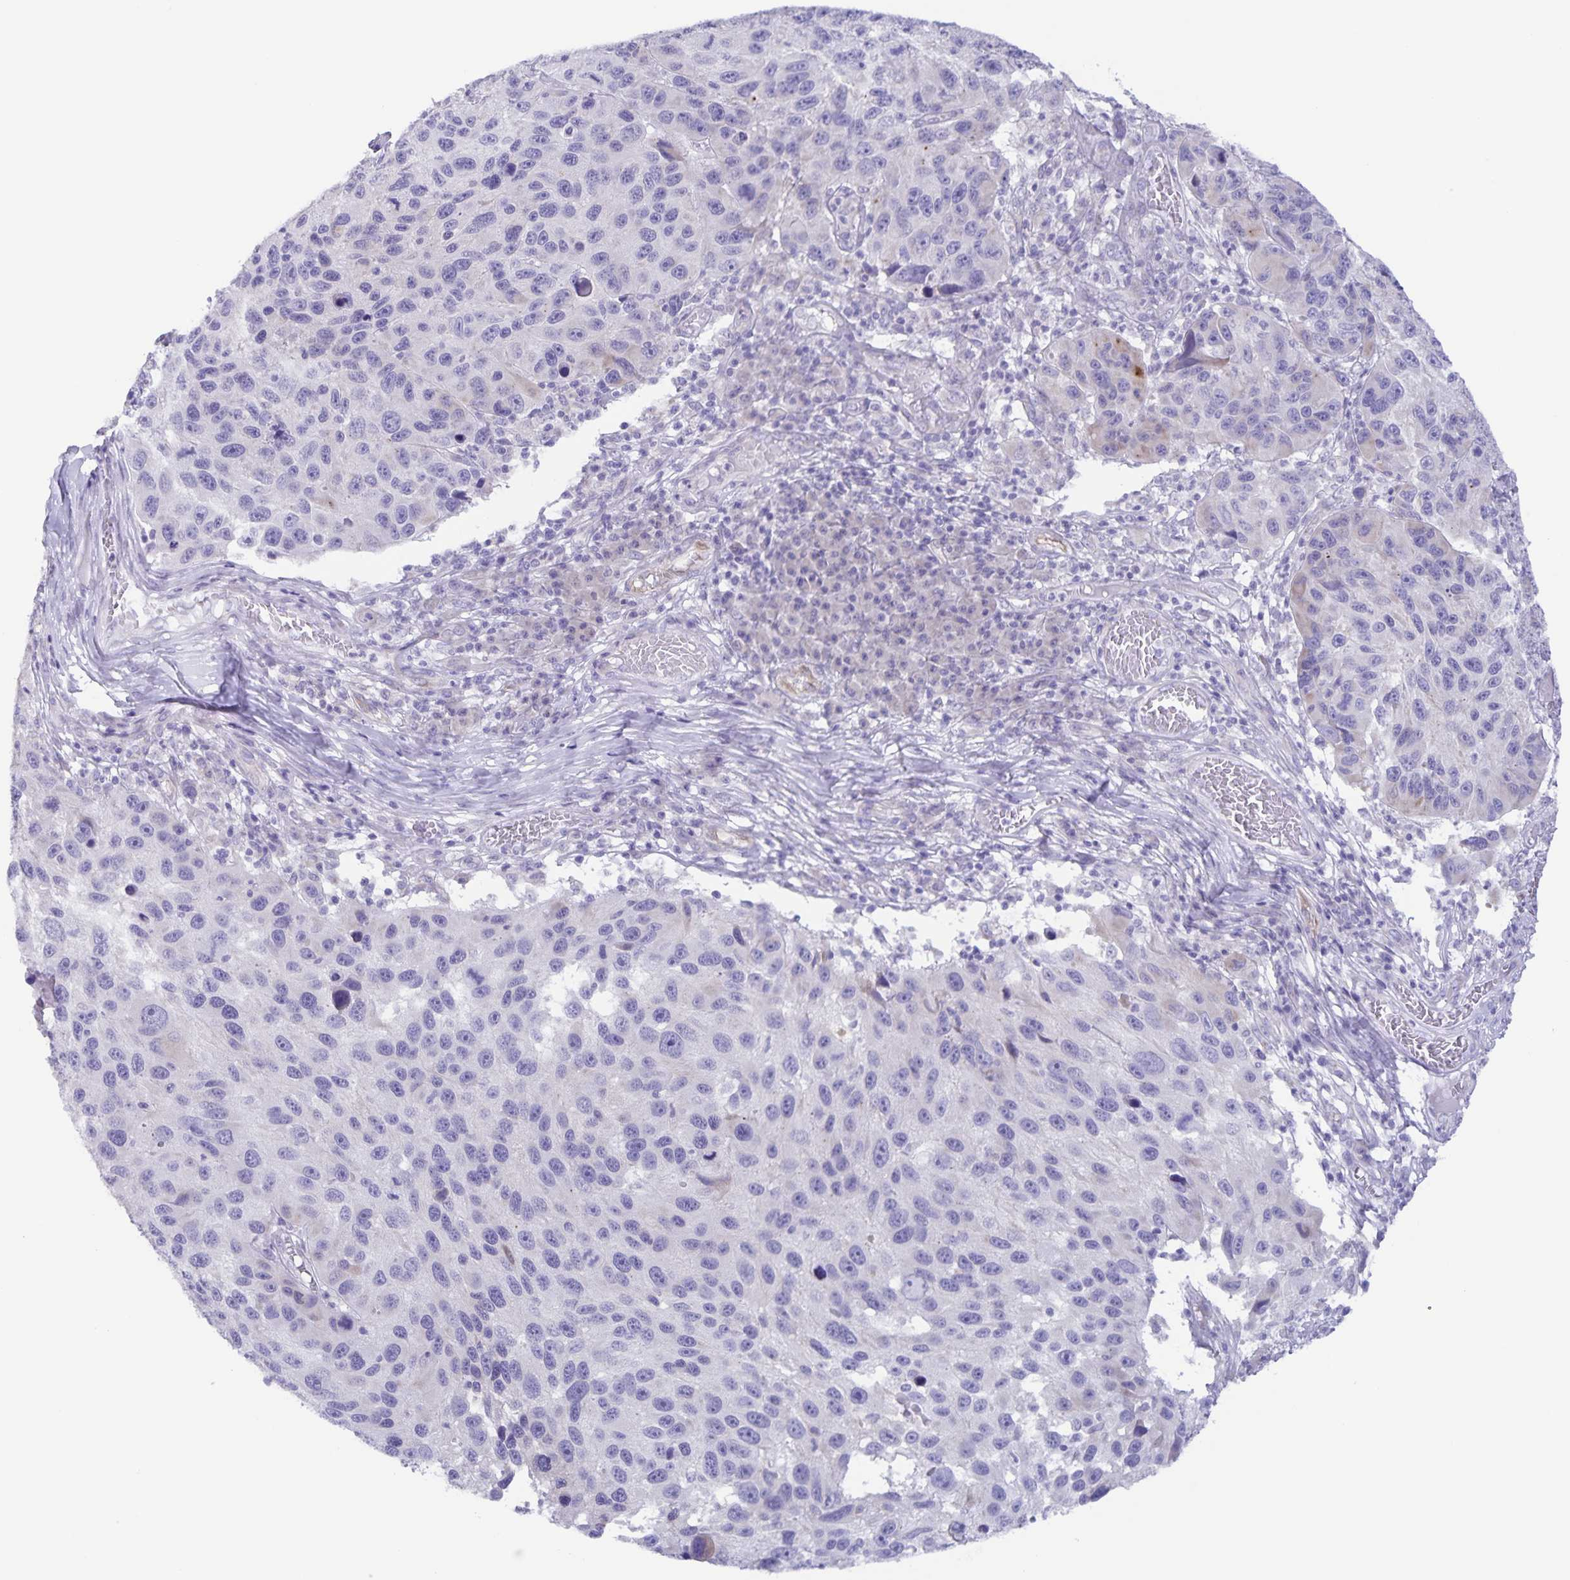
{"staining": {"intensity": "negative", "quantity": "none", "location": "none"}, "tissue": "melanoma", "cell_type": "Tumor cells", "image_type": "cancer", "snomed": [{"axis": "morphology", "description": "Malignant melanoma, NOS"}, {"axis": "topography", "description": "Skin"}], "caption": "This photomicrograph is of melanoma stained with immunohistochemistry to label a protein in brown with the nuclei are counter-stained blue. There is no positivity in tumor cells.", "gene": "AQP4", "patient": {"sex": "male", "age": 53}}